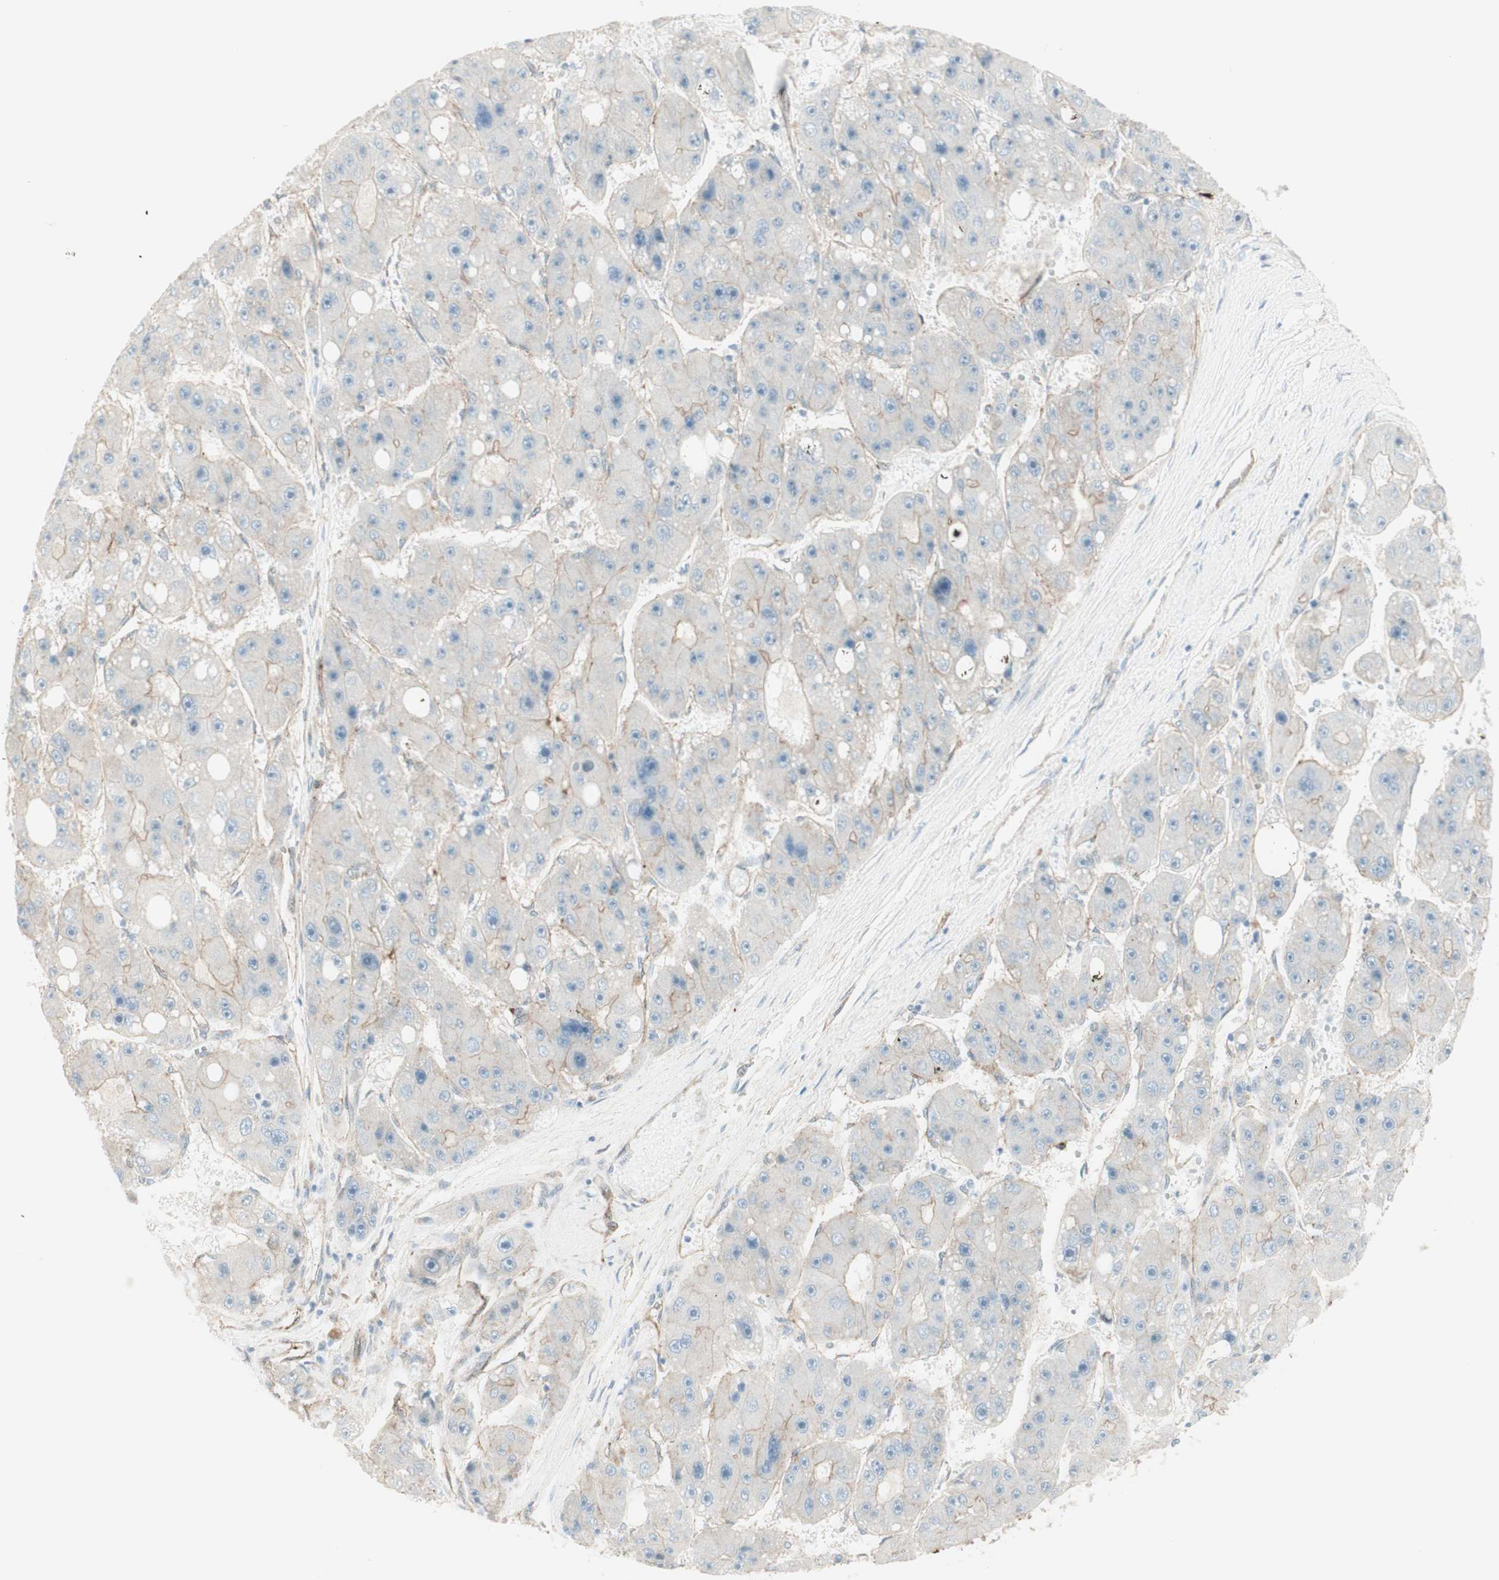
{"staining": {"intensity": "weak", "quantity": ">75%", "location": "cytoplasmic/membranous"}, "tissue": "liver cancer", "cell_type": "Tumor cells", "image_type": "cancer", "snomed": [{"axis": "morphology", "description": "Carcinoma, Hepatocellular, NOS"}, {"axis": "topography", "description": "Liver"}], "caption": "Weak cytoplasmic/membranous staining for a protein is appreciated in approximately >75% of tumor cells of liver hepatocellular carcinoma using immunohistochemistry.", "gene": "MYO6", "patient": {"sex": "female", "age": 61}}